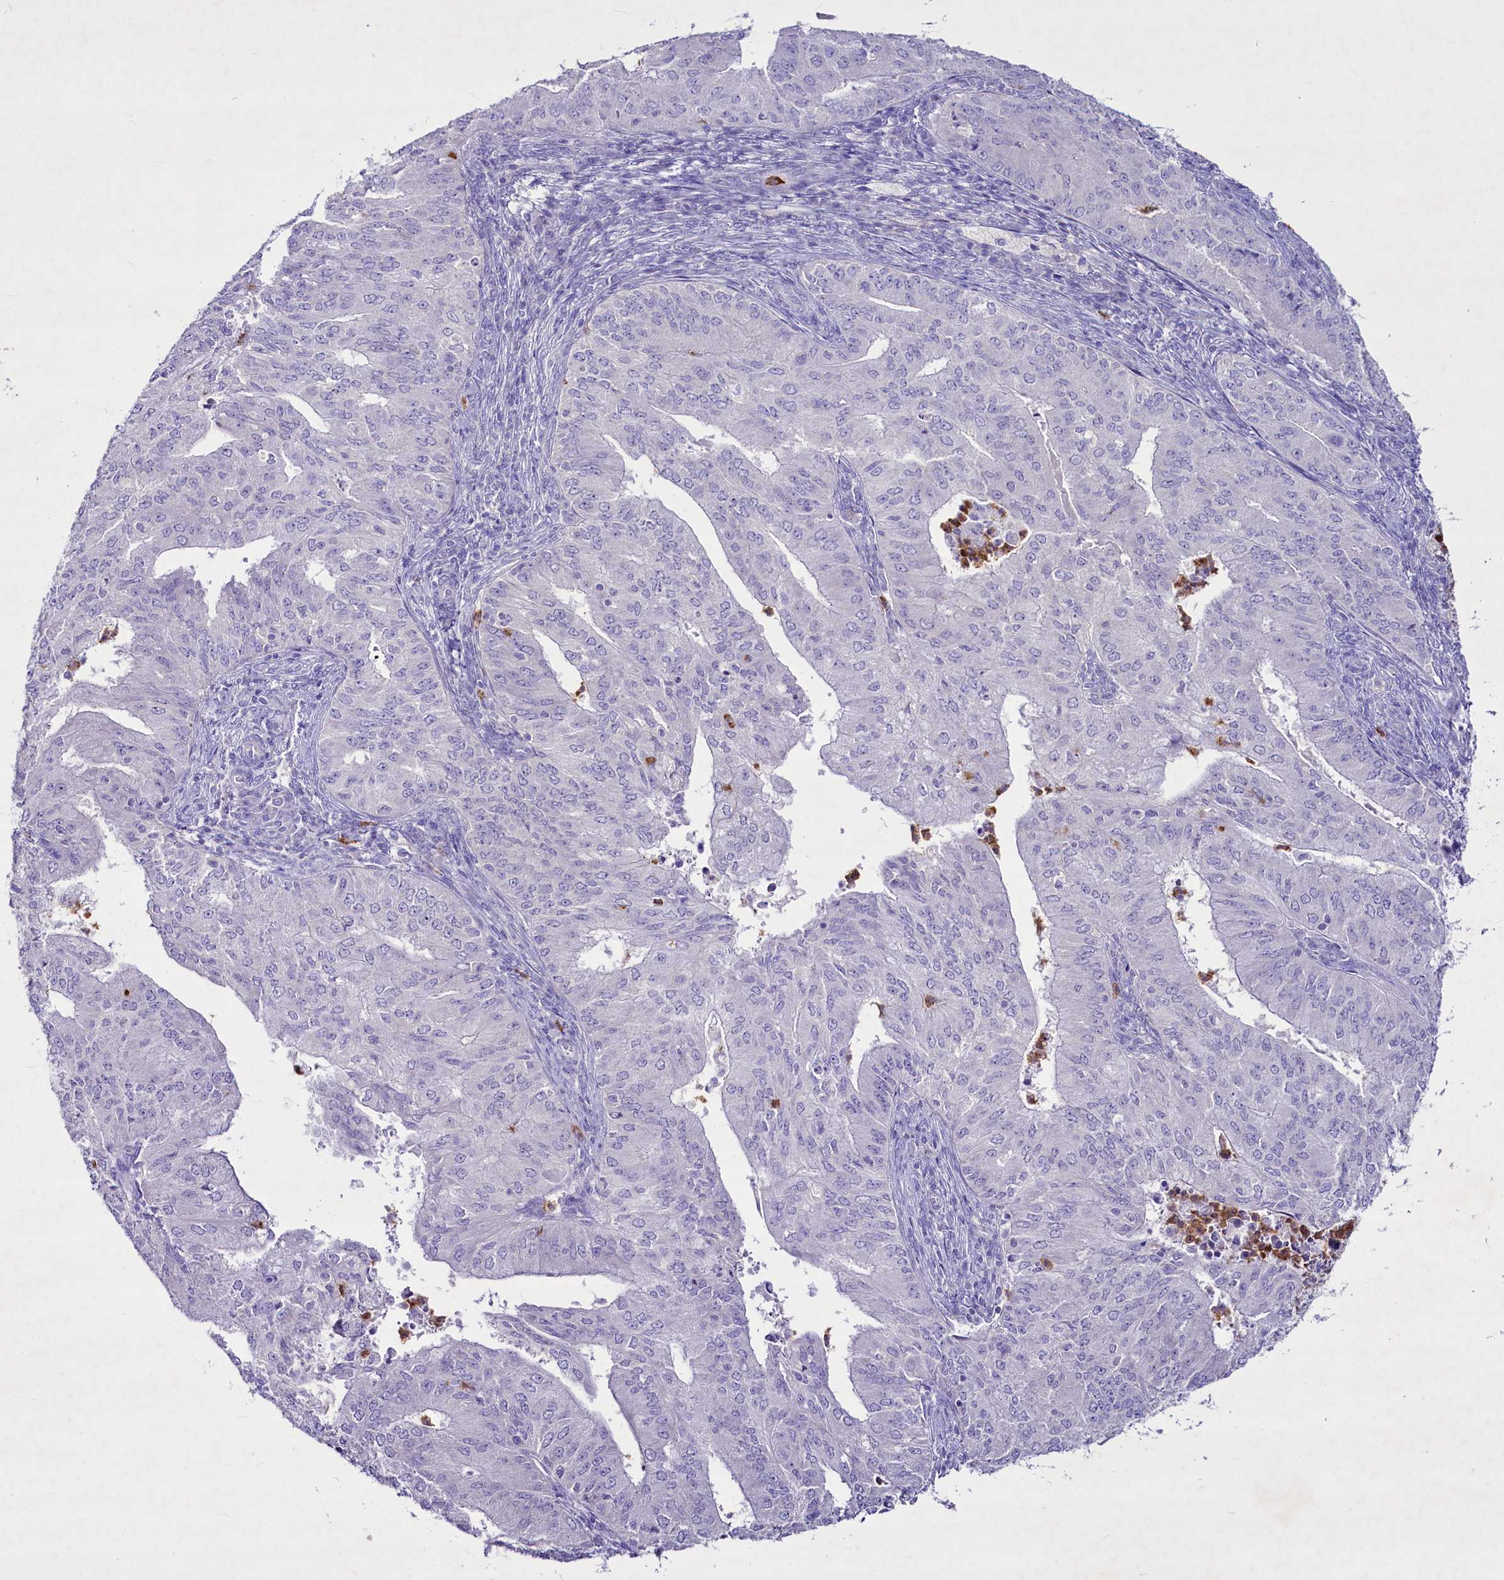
{"staining": {"intensity": "negative", "quantity": "none", "location": "none"}, "tissue": "endometrial cancer", "cell_type": "Tumor cells", "image_type": "cancer", "snomed": [{"axis": "morphology", "description": "Adenocarcinoma, NOS"}, {"axis": "topography", "description": "Endometrium"}], "caption": "High power microscopy histopathology image of an immunohistochemistry (IHC) photomicrograph of endometrial cancer, revealing no significant positivity in tumor cells.", "gene": "FAM209B", "patient": {"sex": "female", "age": 50}}